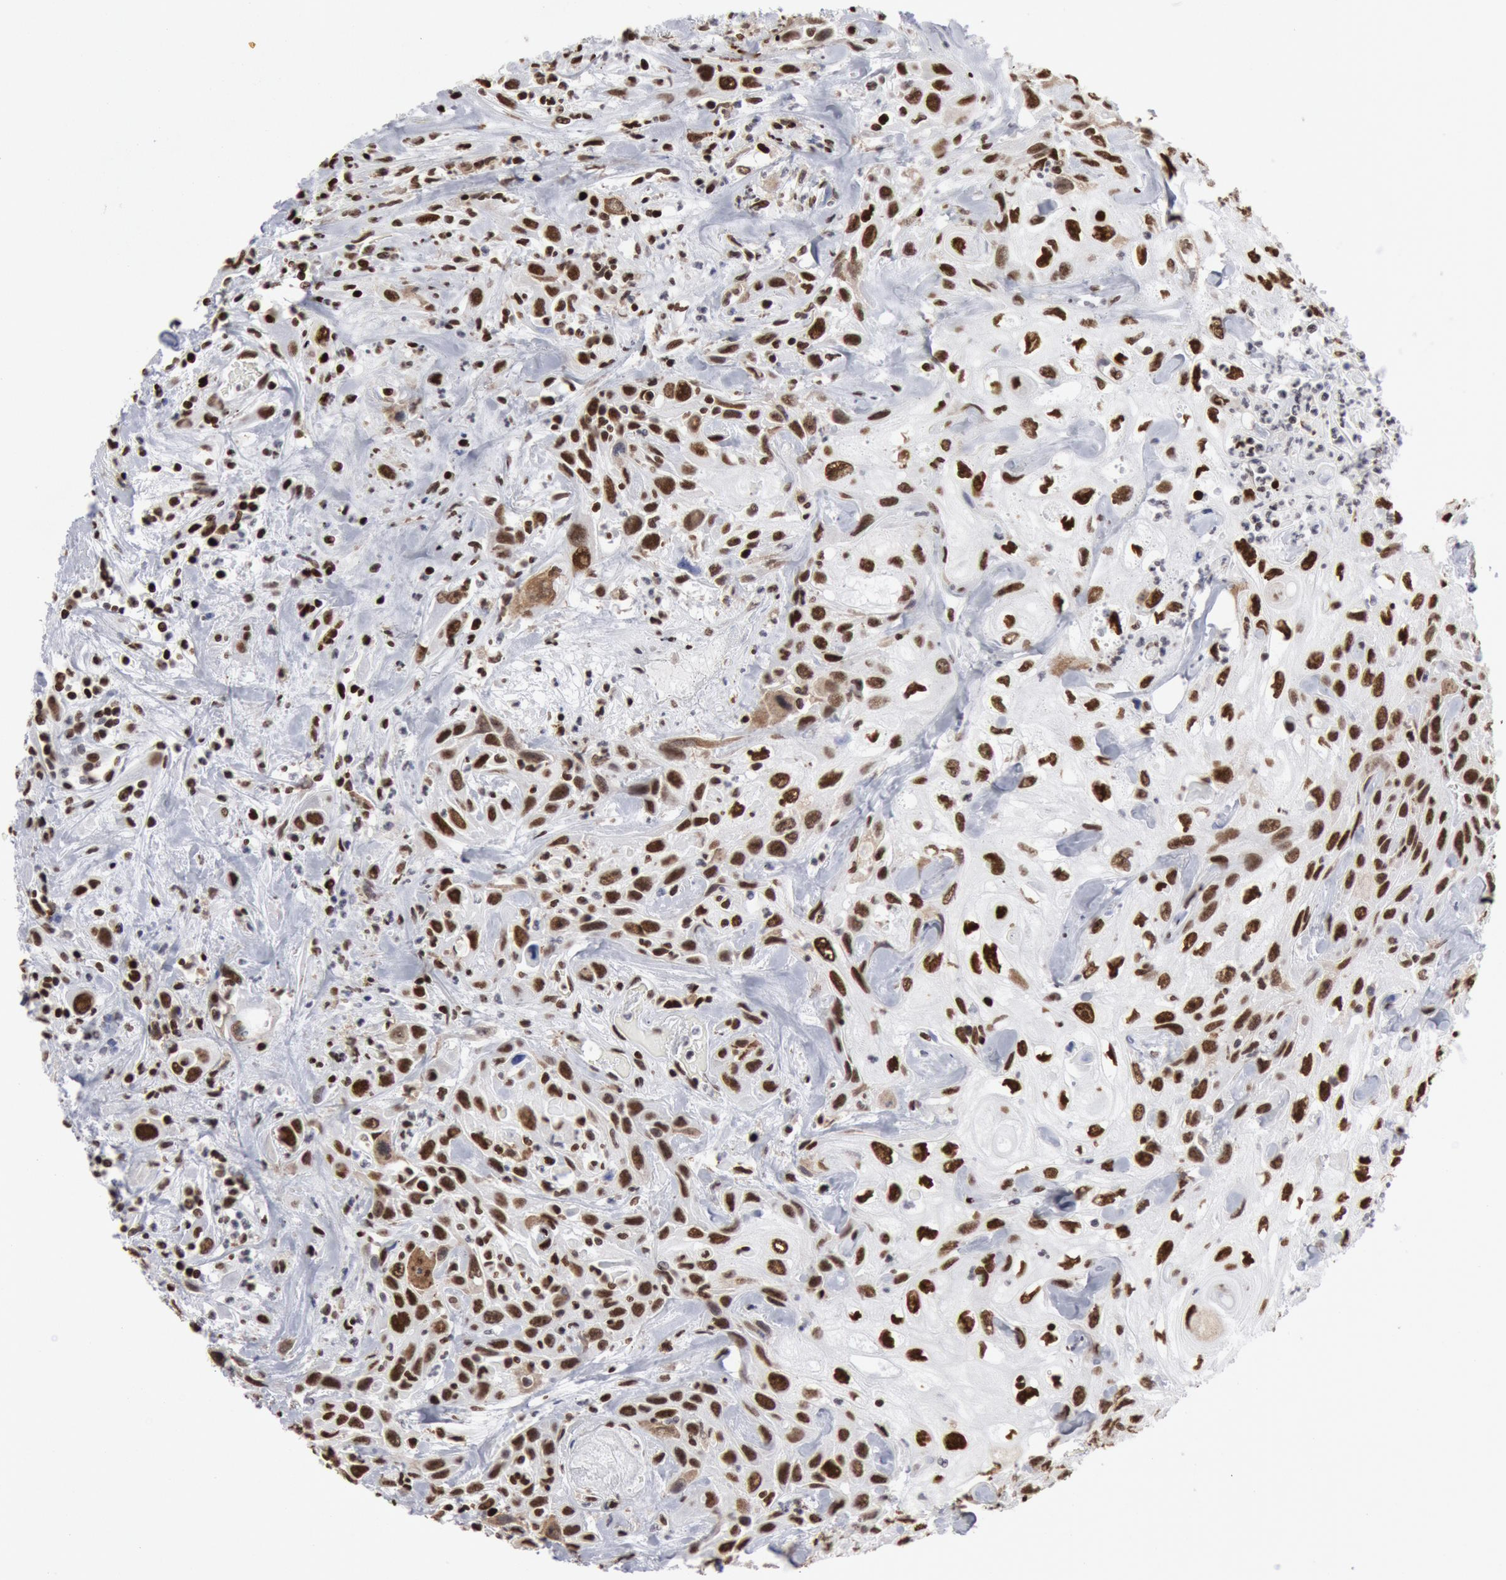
{"staining": {"intensity": "strong", "quantity": ">75%", "location": "cytoplasmic/membranous,nuclear"}, "tissue": "urothelial cancer", "cell_type": "Tumor cells", "image_type": "cancer", "snomed": [{"axis": "morphology", "description": "Urothelial carcinoma, High grade"}, {"axis": "topography", "description": "Urinary bladder"}], "caption": "Strong cytoplasmic/membranous and nuclear staining is seen in about >75% of tumor cells in urothelial cancer.", "gene": "SUB1", "patient": {"sex": "female", "age": 84}}